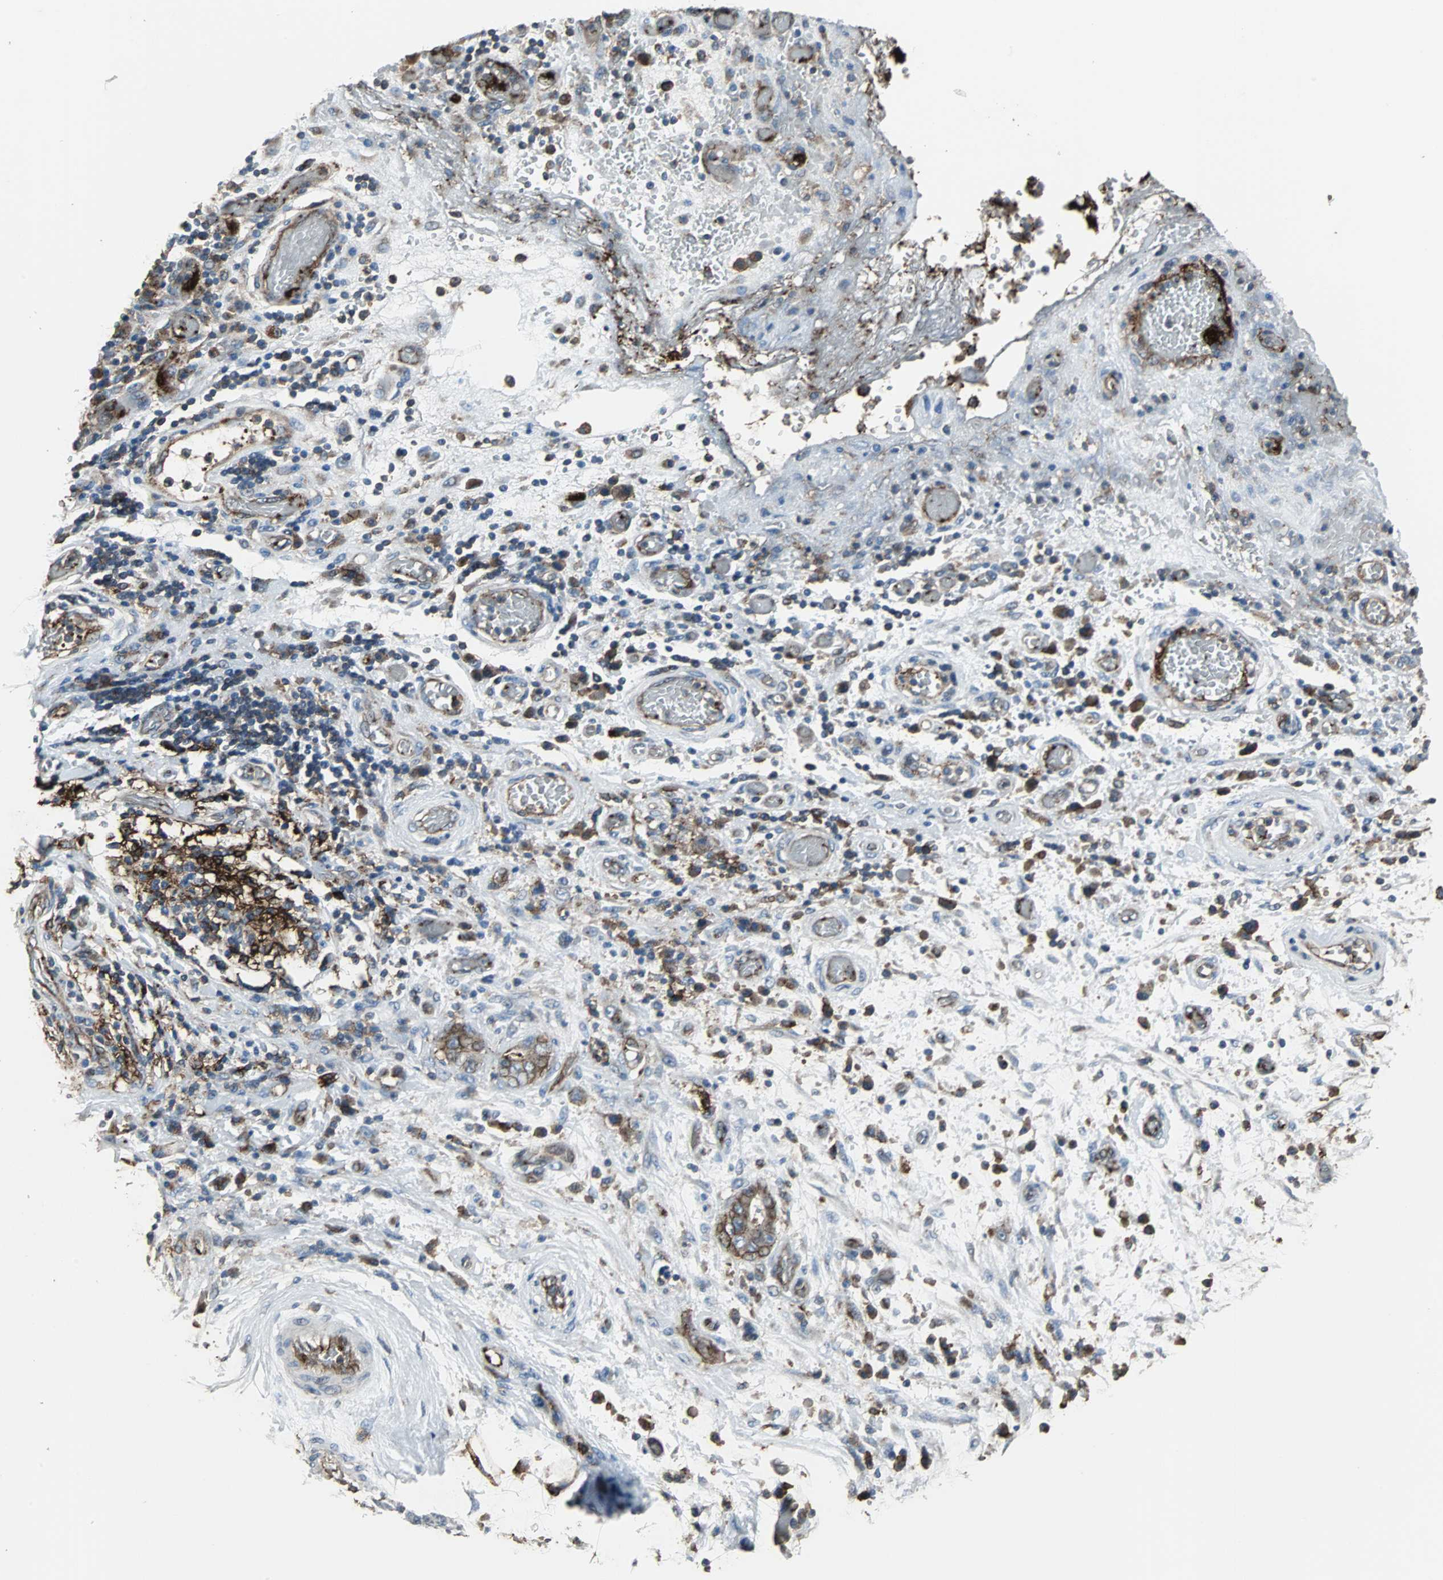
{"staining": {"intensity": "moderate", "quantity": ">75%", "location": "cytoplasmic/membranous"}, "tissue": "stomach cancer", "cell_type": "Tumor cells", "image_type": "cancer", "snomed": [{"axis": "morphology", "description": "Adenocarcinoma, NOS"}, {"axis": "topography", "description": "Stomach"}], "caption": "This histopathology image exhibits immunohistochemistry staining of human stomach cancer, with medium moderate cytoplasmic/membranous positivity in about >75% of tumor cells.", "gene": "F11R", "patient": {"sex": "female", "age": 73}}